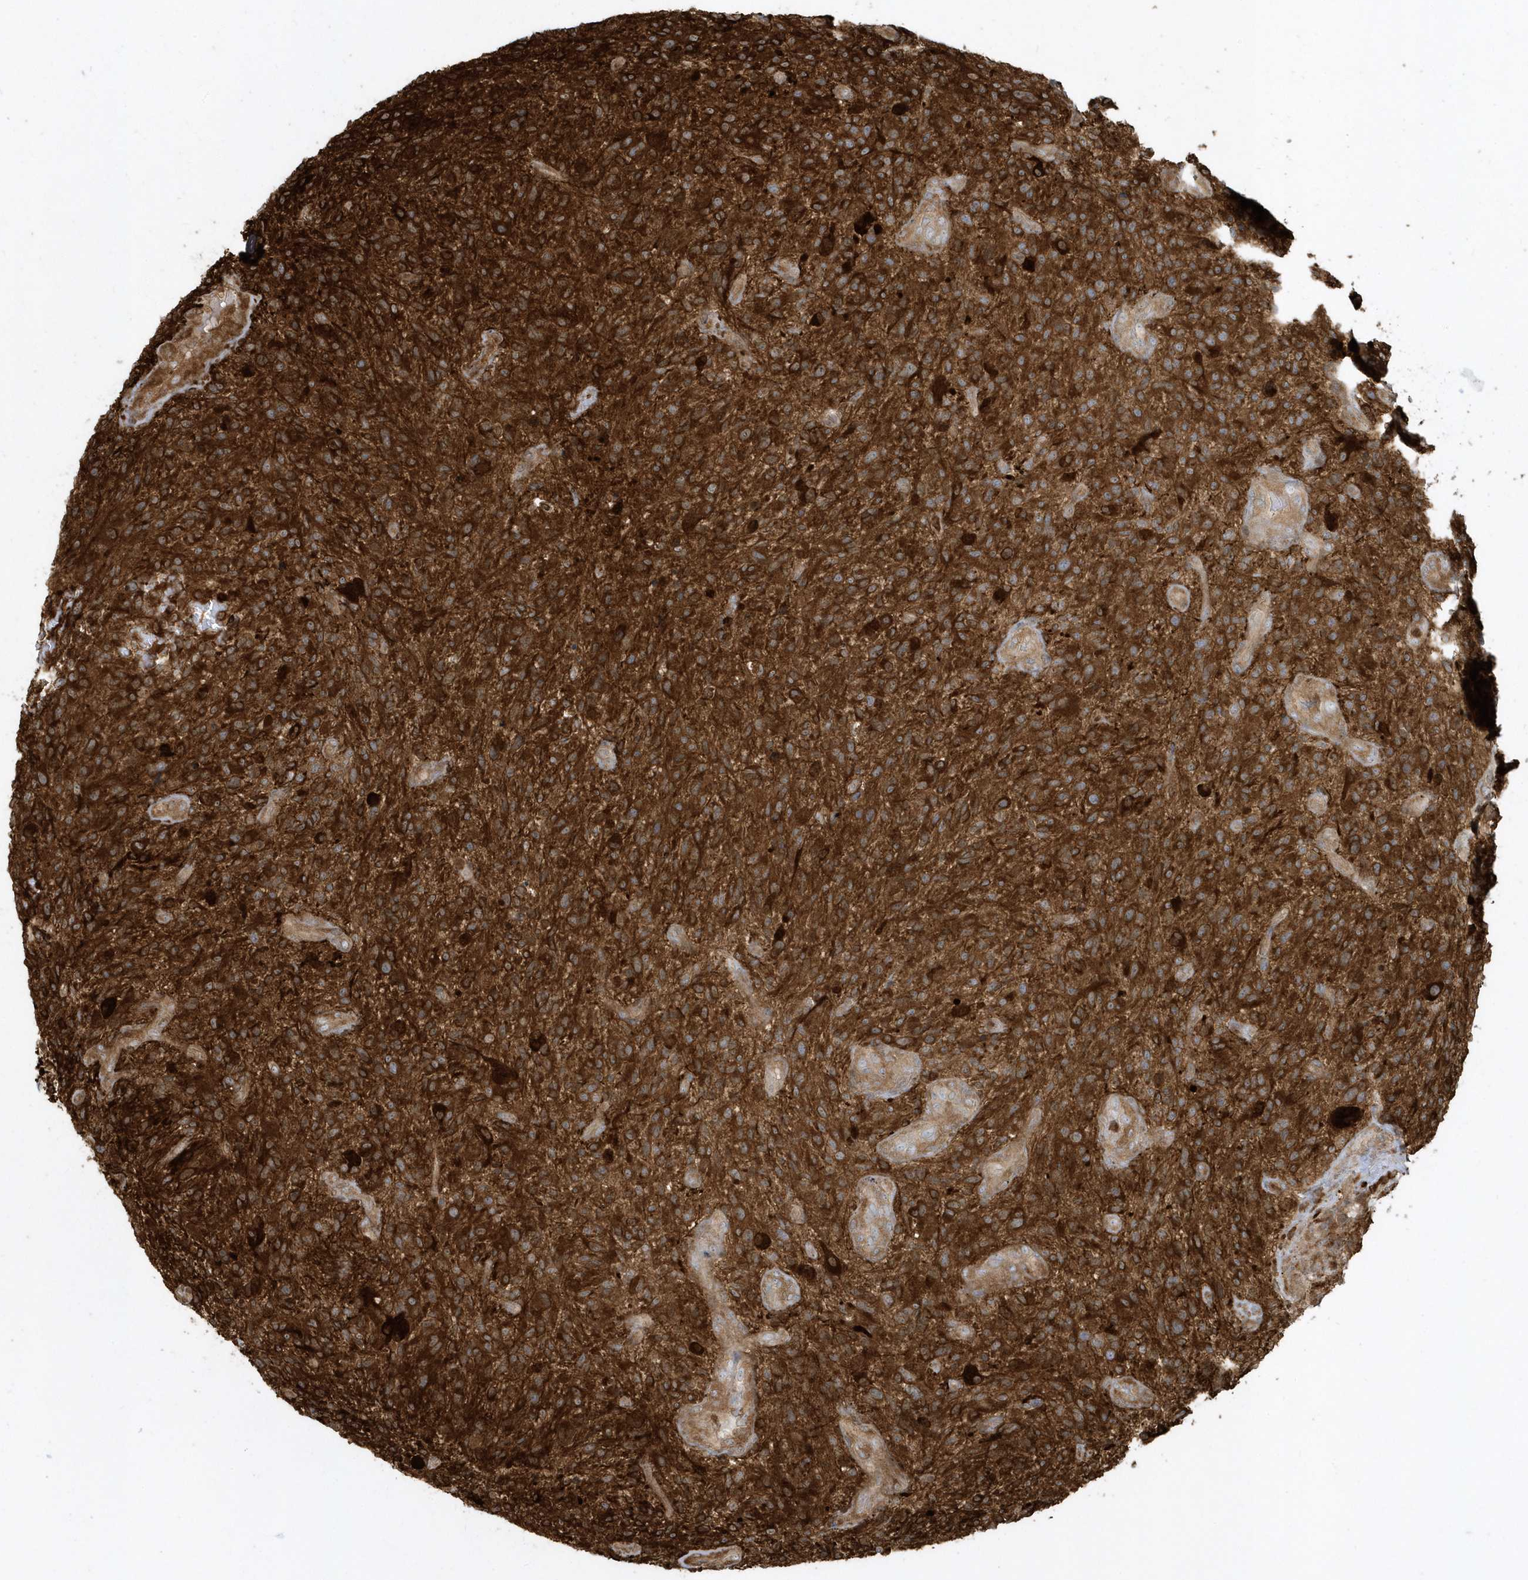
{"staining": {"intensity": "moderate", "quantity": "25%-75%", "location": "cytoplasmic/membranous"}, "tissue": "glioma", "cell_type": "Tumor cells", "image_type": "cancer", "snomed": [{"axis": "morphology", "description": "Glioma, malignant, High grade"}, {"axis": "topography", "description": "Brain"}], "caption": "Glioma stained with IHC displays moderate cytoplasmic/membranous expression in about 25%-75% of tumor cells.", "gene": "CLCN6", "patient": {"sex": "male", "age": 47}}